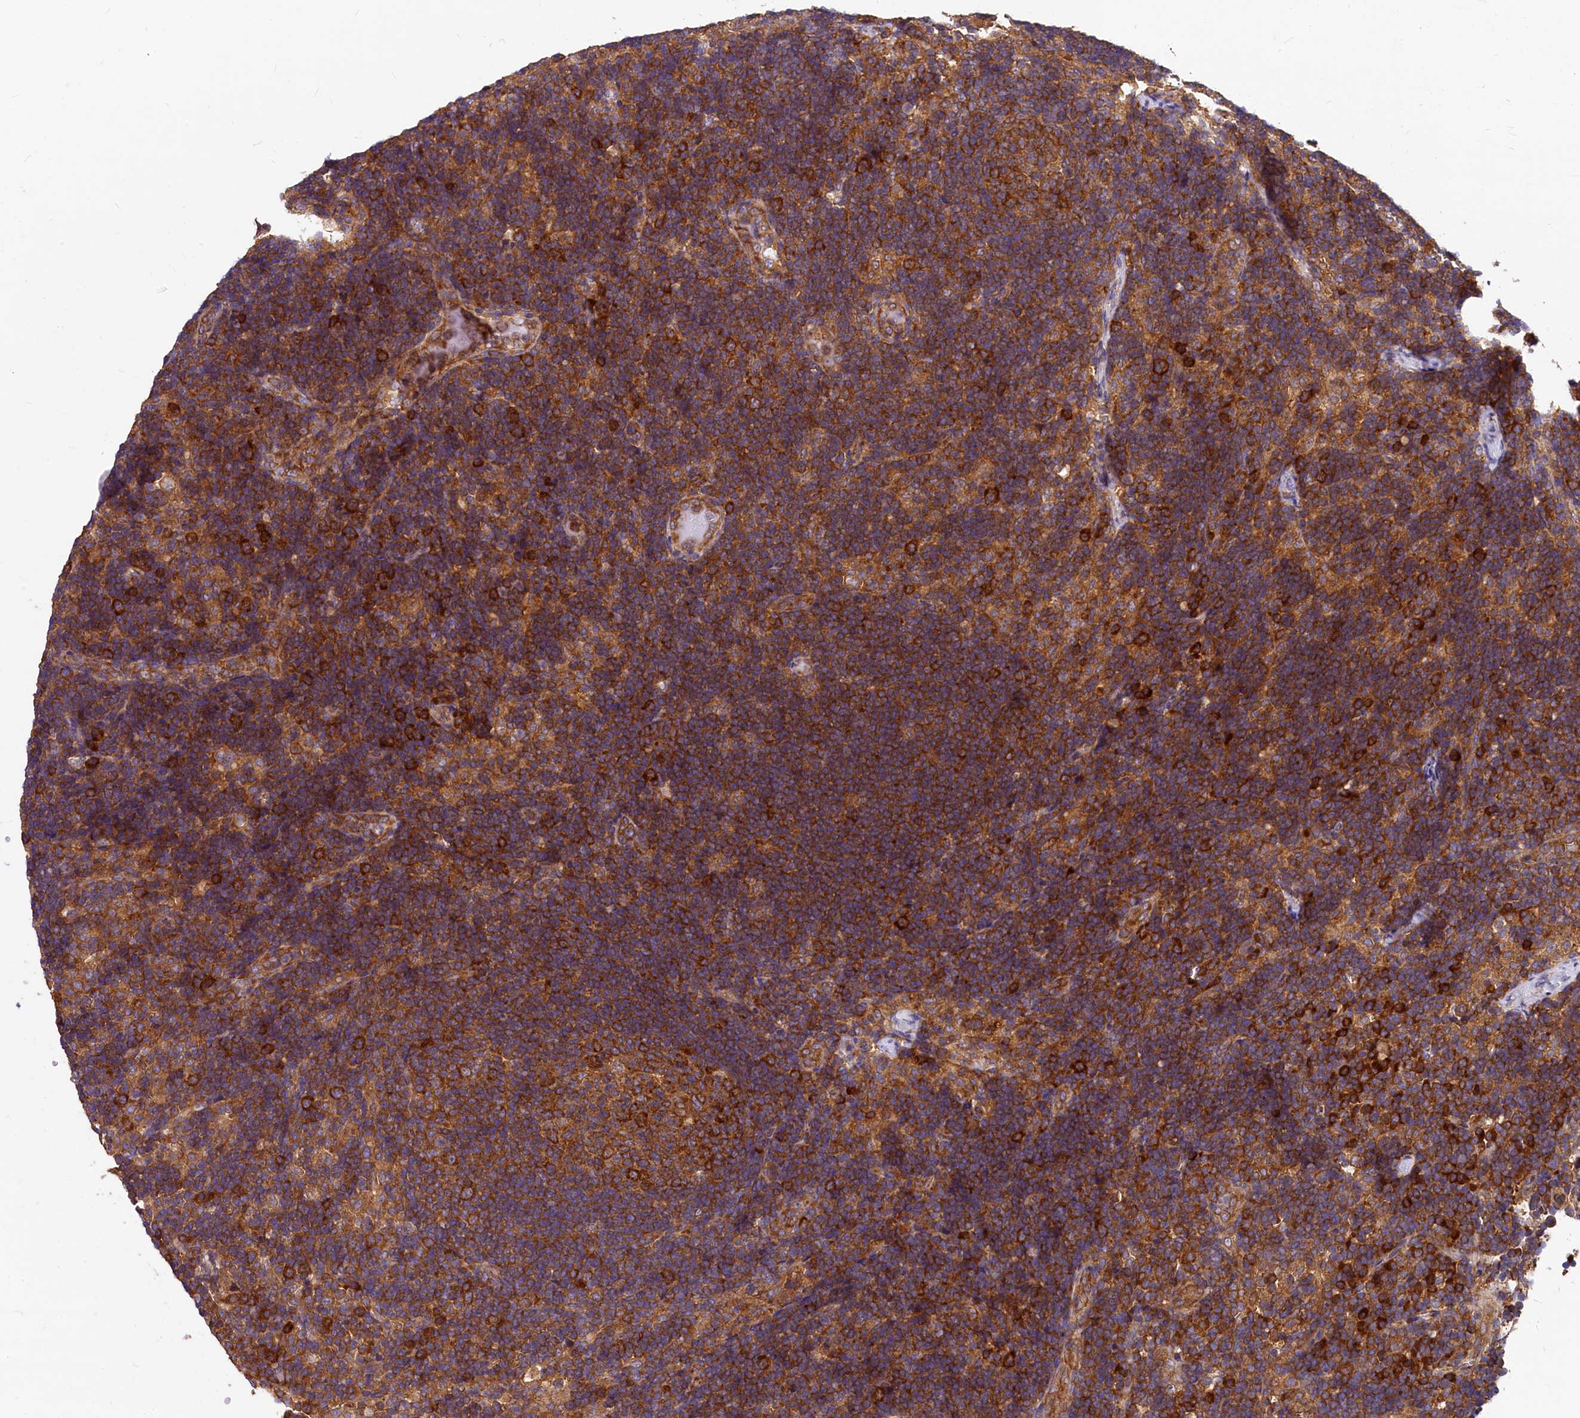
{"staining": {"intensity": "moderate", "quantity": ">75%", "location": "cytoplasmic/membranous"}, "tissue": "lymph node", "cell_type": "Germinal center cells", "image_type": "normal", "snomed": [{"axis": "morphology", "description": "Normal tissue, NOS"}, {"axis": "topography", "description": "Lymph node"}], "caption": "Protein staining by immunohistochemistry (IHC) demonstrates moderate cytoplasmic/membranous positivity in about >75% of germinal center cells in normal lymph node.", "gene": "EIF2B2", "patient": {"sex": "female", "age": 22}}